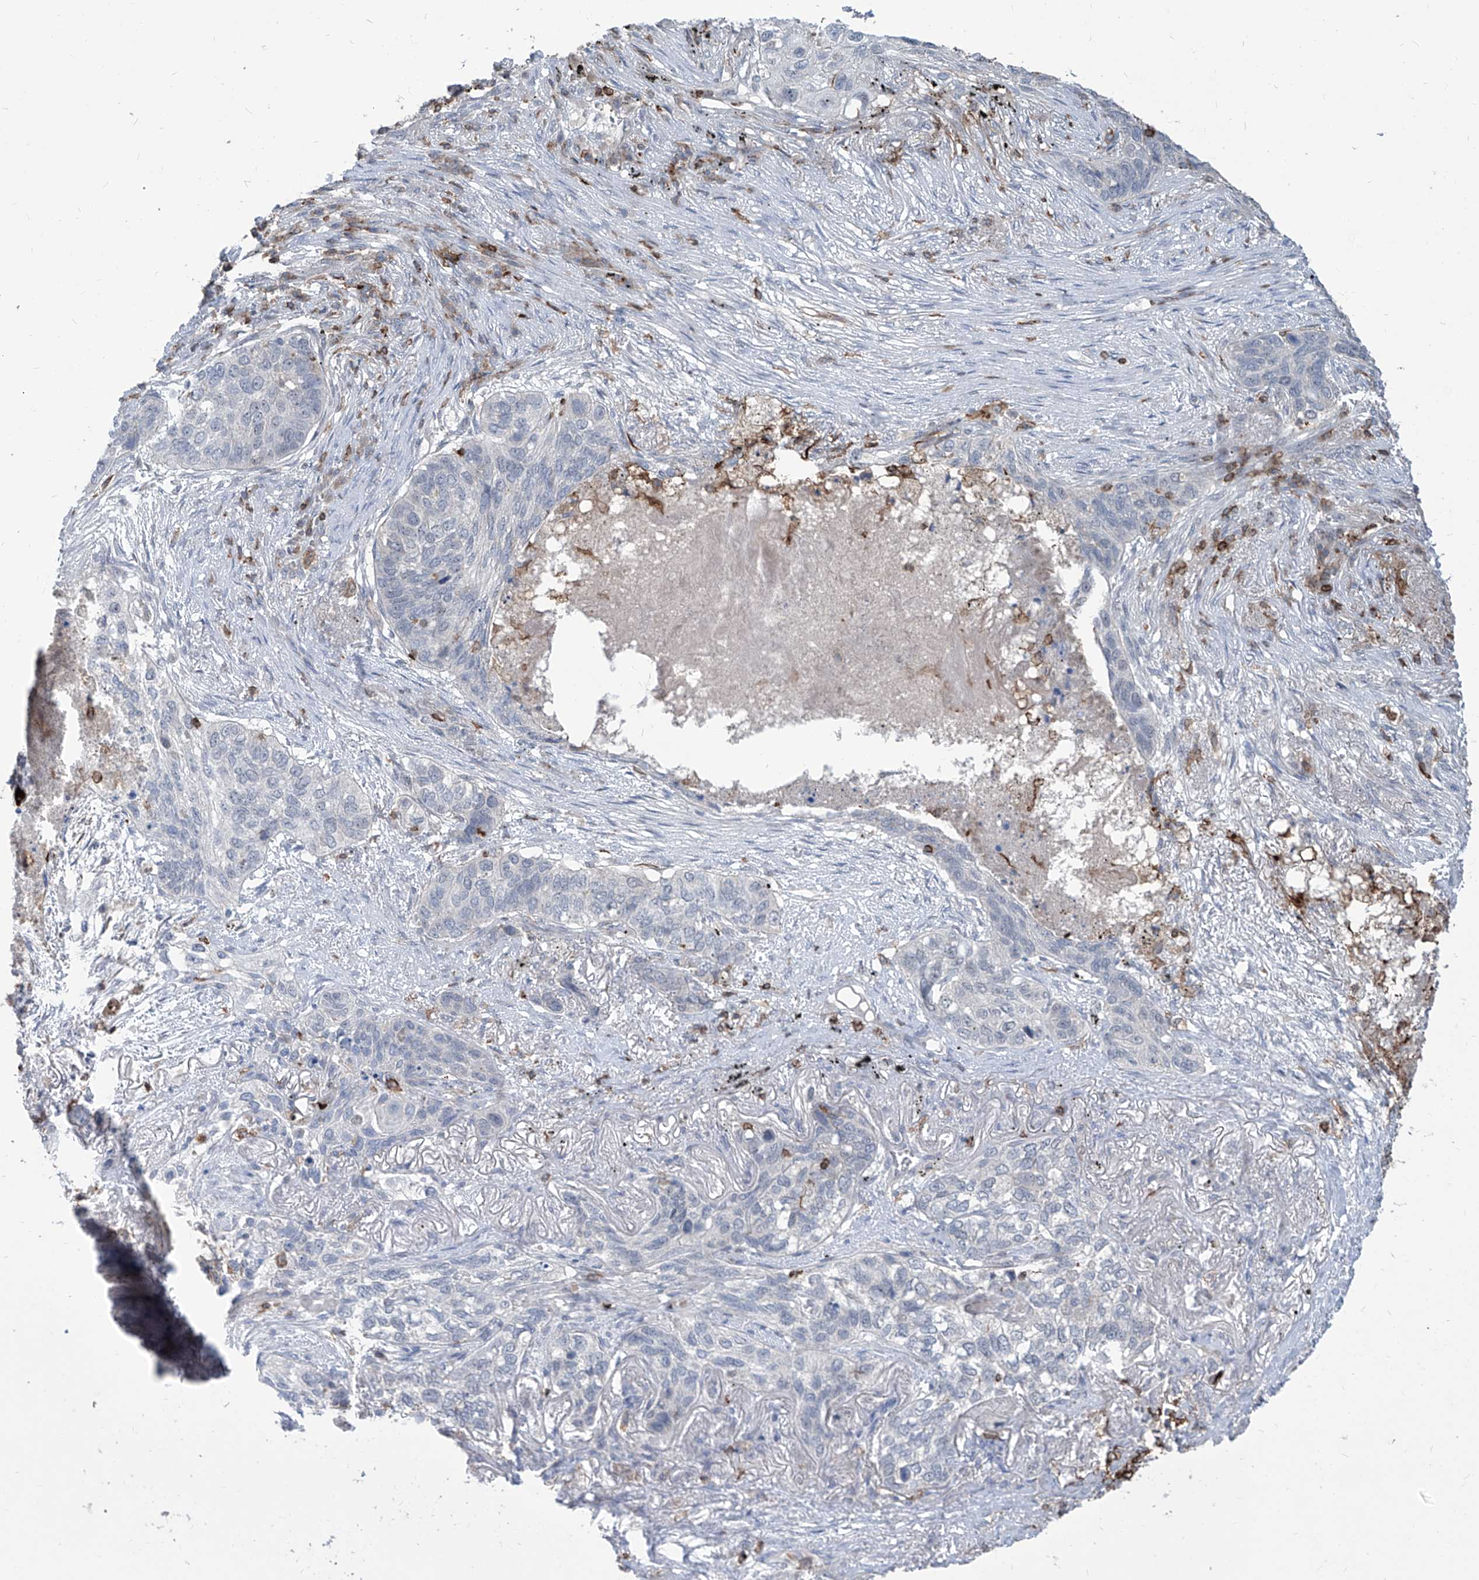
{"staining": {"intensity": "negative", "quantity": "none", "location": "none"}, "tissue": "lung cancer", "cell_type": "Tumor cells", "image_type": "cancer", "snomed": [{"axis": "morphology", "description": "Squamous cell carcinoma, NOS"}, {"axis": "topography", "description": "Lung"}], "caption": "Protein analysis of lung cancer reveals no significant expression in tumor cells. Brightfield microscopy of IHC stained with DAB (brown) and hematoxylin (blue), captured at high magnification.", "gene": "ZBTB48", "patient": {"sex": "female", "age": 63}}